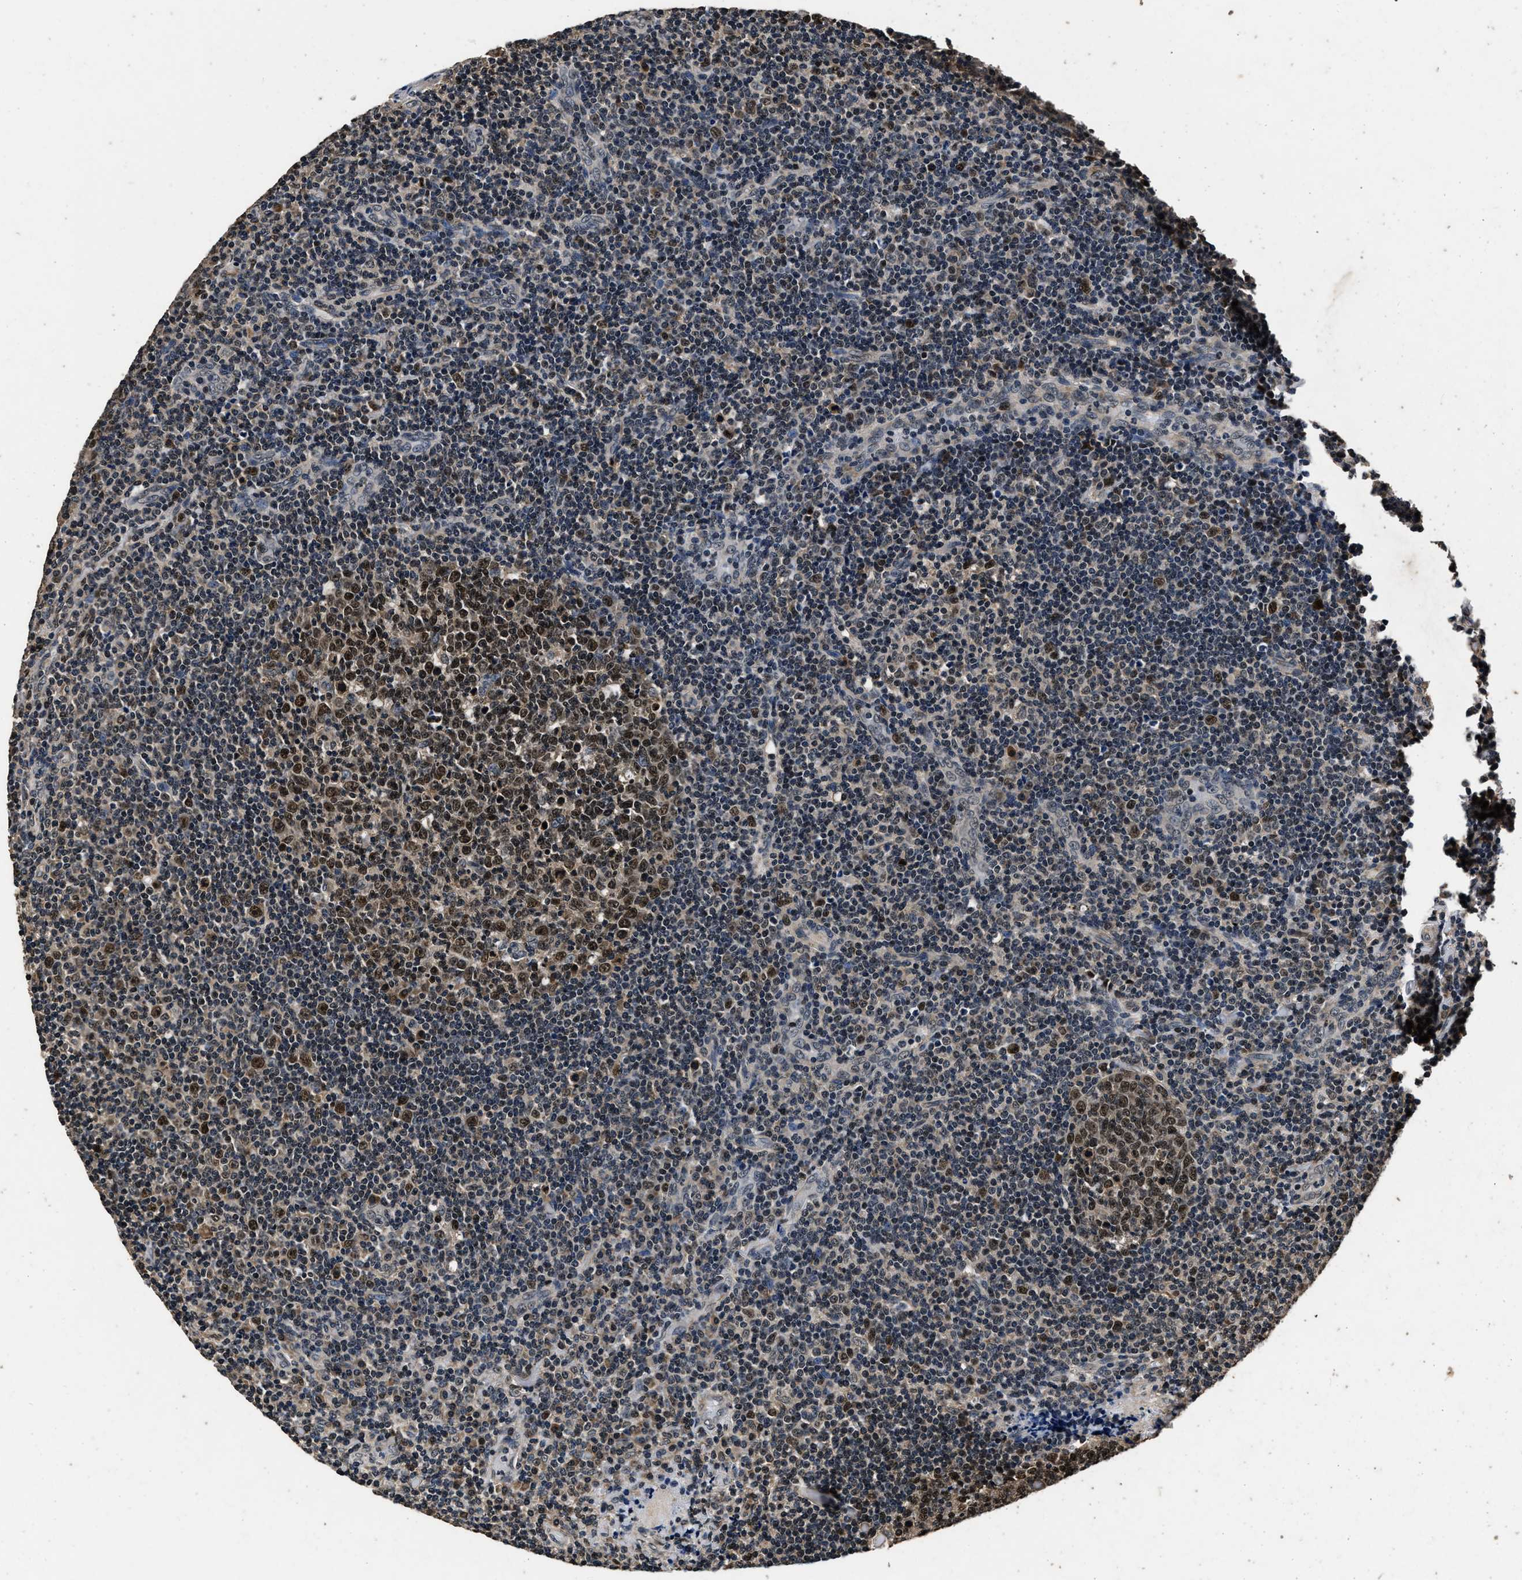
{"staining": {"intensity": "strong", "quantity": ">75%", "location": "nuclear"}, "tissue": "tonsil", "cell_type": "Germinal center cells", "image_type": "normal", "snomed": [{"axis": "morphology", "description": "Normal tissue, NOS"}, {"axis": "topography", "description": "Tonsil"}], "caption": "A histopathology image showing strong nuclear positivity in about >75% of germinal center cells in benign tonsil, as visualized by brown immunohistochemical staining.", "gene": "CSTF1", "patient": {"sex": "female", "age": 19}}